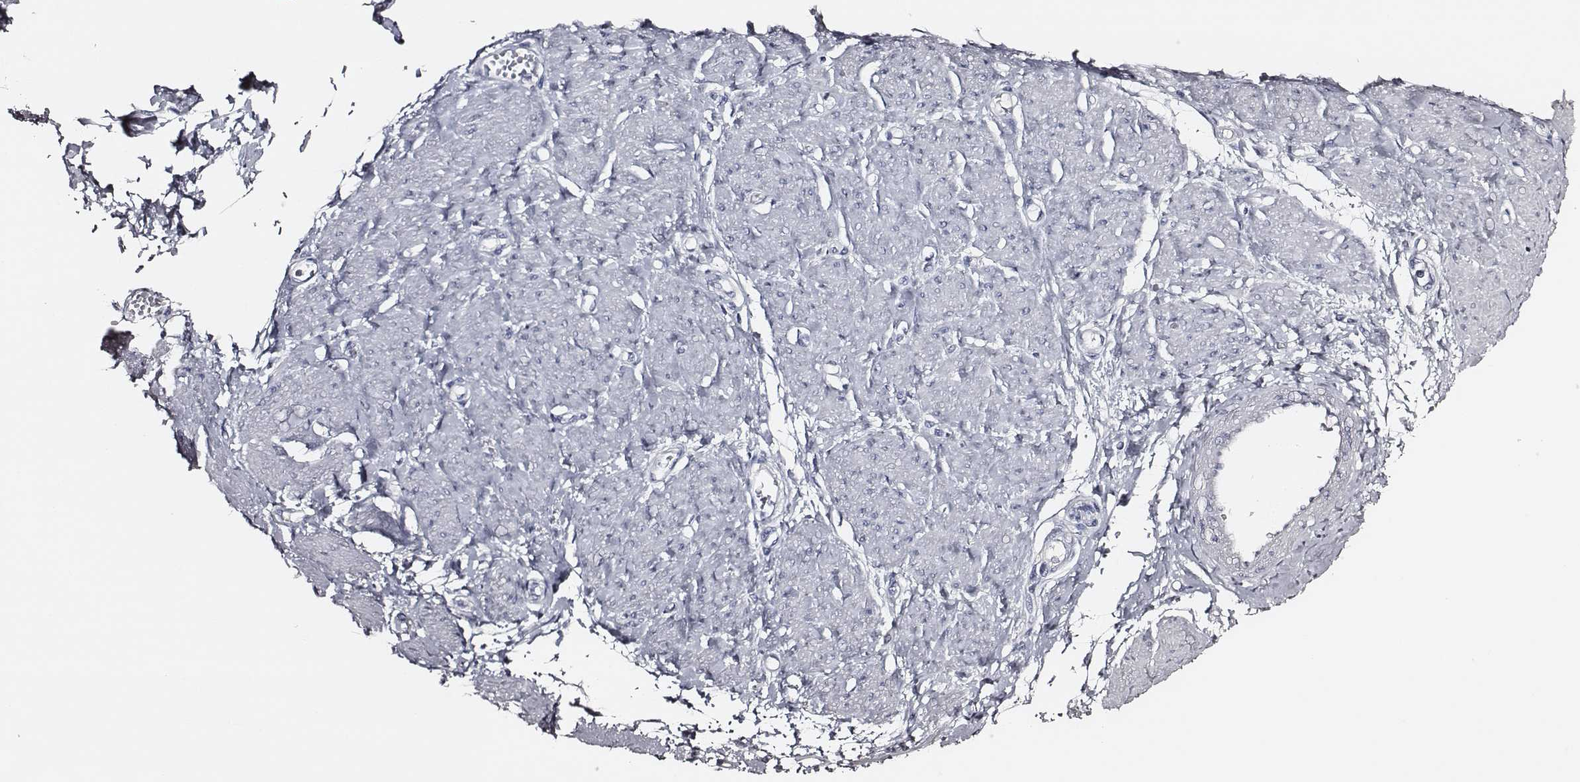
{"staining": {"intensity": "negative", "quantity": "none", "location": "none"}, "tissue": "smooth muscle", "cell_type": "Smooth muscle cells", "image_type": "normal", "snomed": [{"axis": "morphology", "description": "Normal tissue, NOS"}, {"axis": "topography", "description": "Smooth muscle"}, {"axis": "topography", "description": "Uterus"}], "caption": "Immunohistochemical staining of benign human smooth muscle exhibits no significant staining in smooth muscle cells. (Immunohistochemistry, brightfield microscopy, high magnification).", "gene": "DPEP1", "patient": {"sex": "female", "age": 39}}